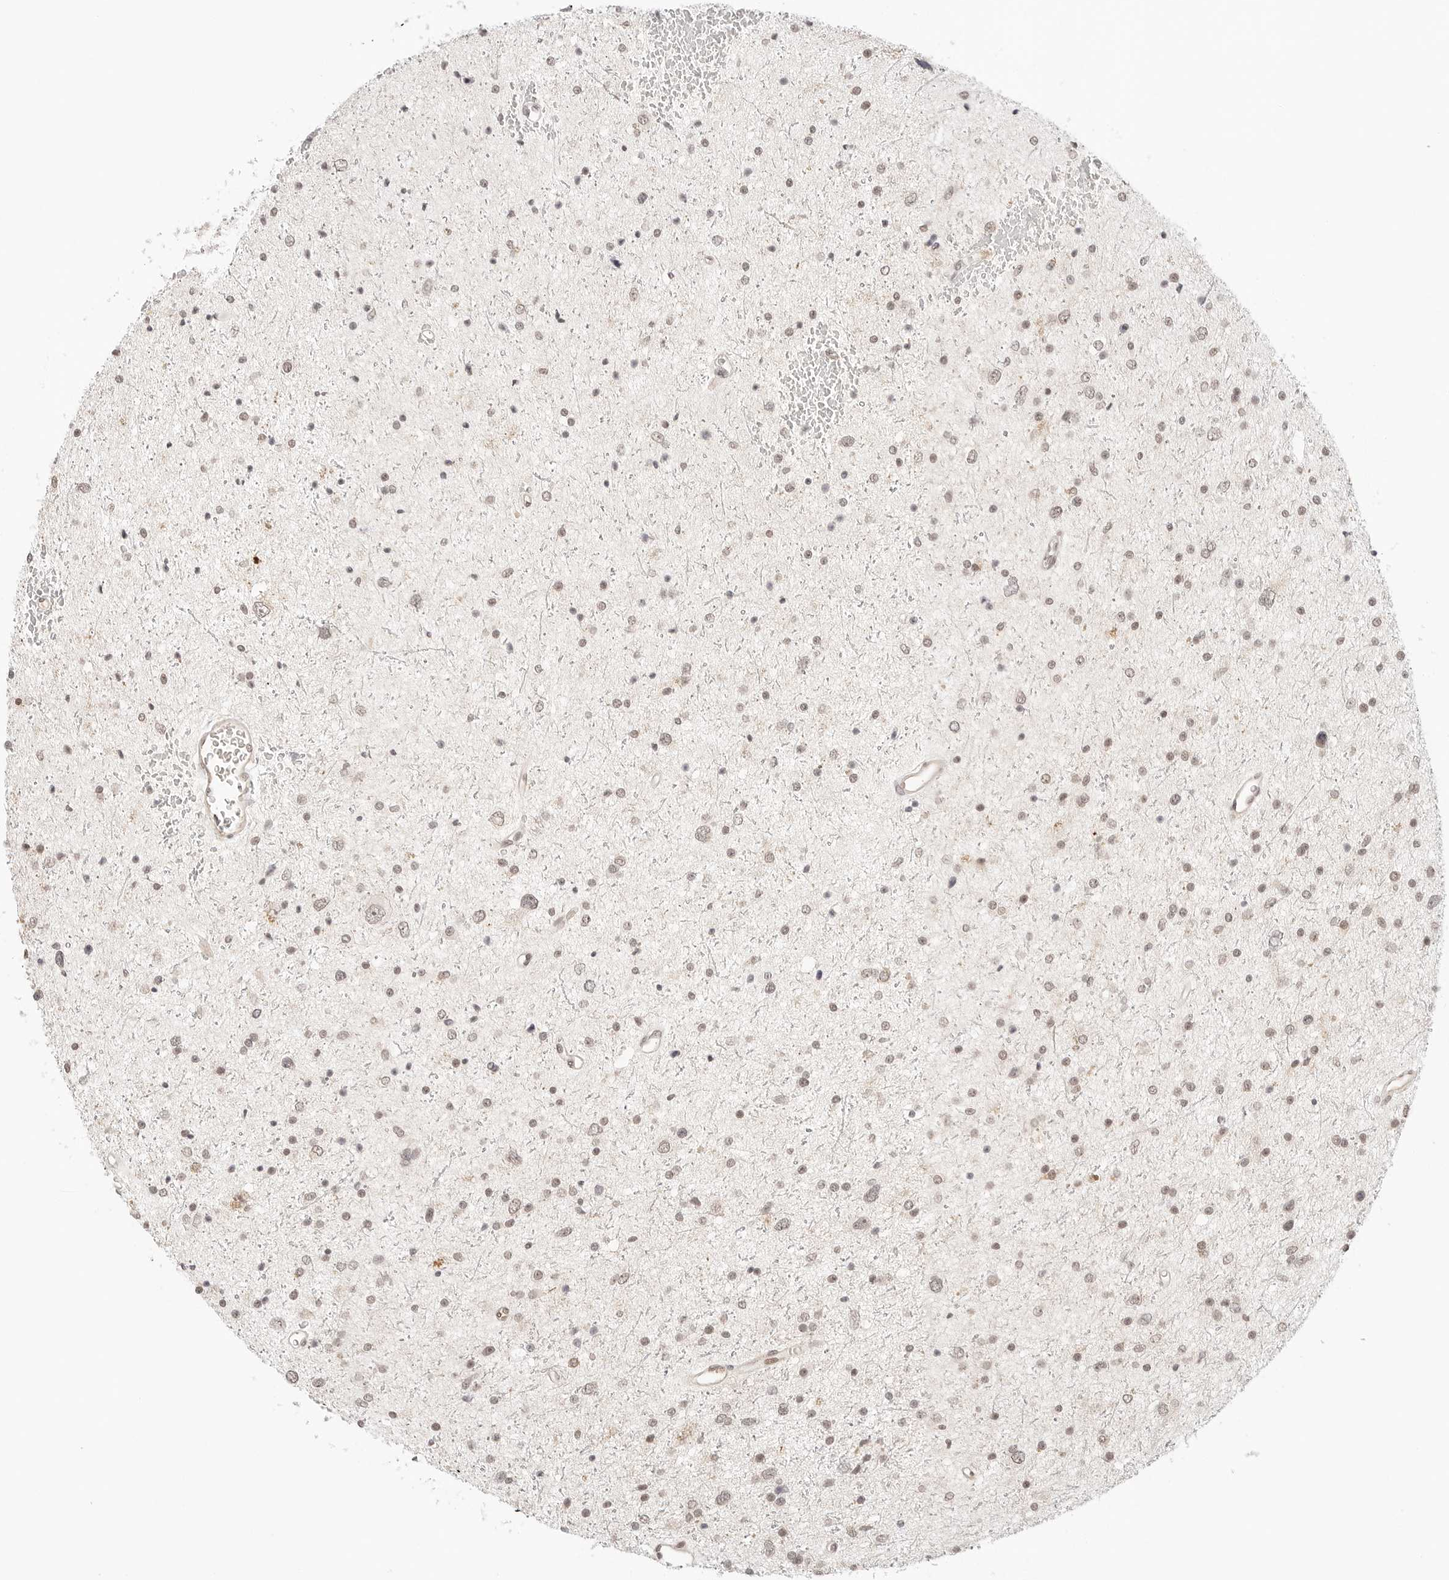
{"staining": {"intensity": "weak", "quantity": ">75%", "location": "nuclear"}, "tissue": "glioma", "cell_type": "Tumor cells", "image_type": "cancer", "snomed": [{"axis": "morphology", "description": "Glioma, malignant, Low grade"}, {"axis": "topography", "description": "Brain"}], "caption": "This is an image of IHC staining of malignant low-grade glioma, which shows weak positivity in the nuclear of tumor cells.", "gene": "SEPTIN4", "patient": {"sex": "female", "age": 37}}